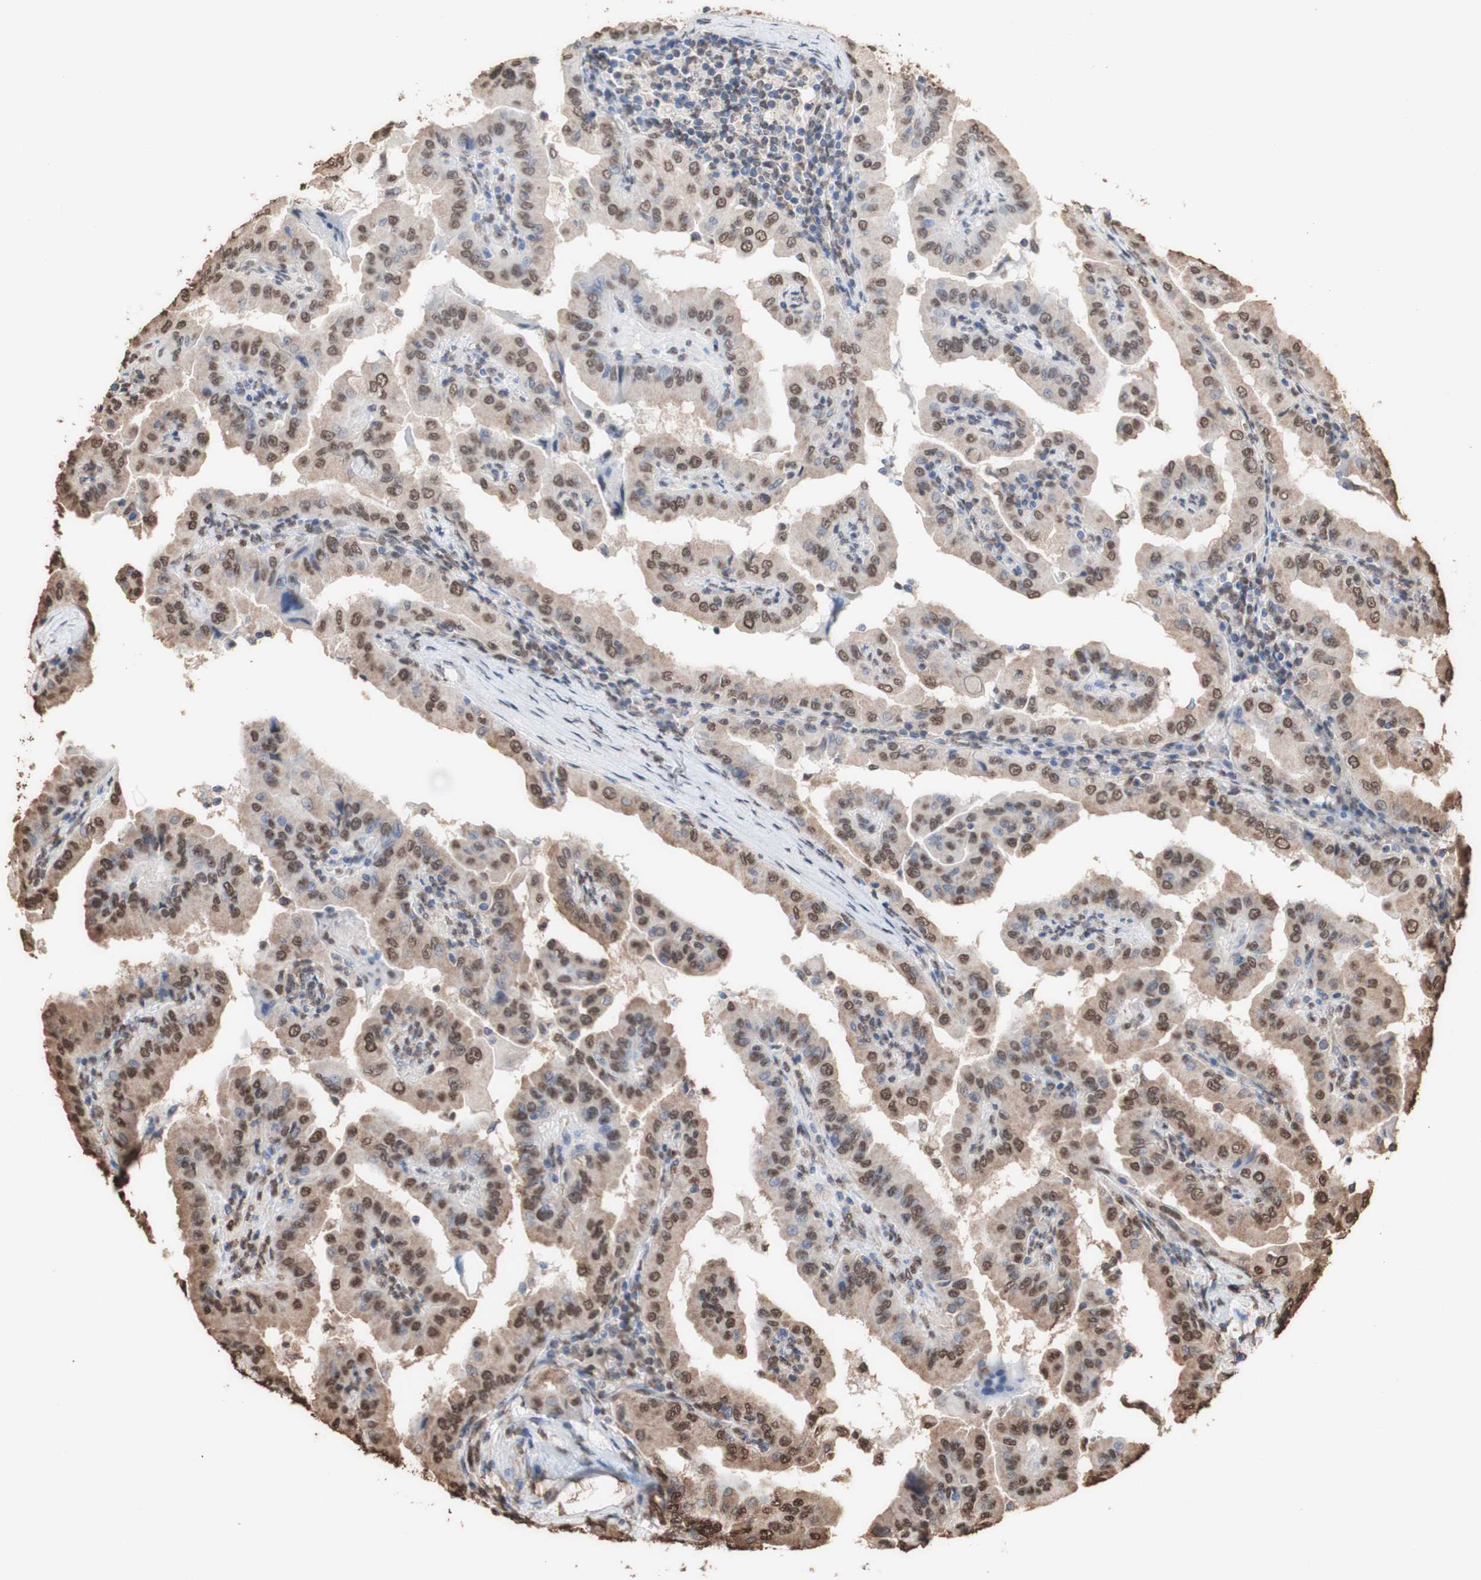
{"staining": {"intensity": "strong", "quantity": ">75%", "location": "cytoplasmic/membranous,nuclear"}, "tissue": "thyroid cancer", "cell_type": "Tumor cells", "image_type": "cancer", "snomed": [{"axis": "morphology", "description": "Papillary adenocarcinoma, NOS"}, {"axis": "topography", "description": "Thyroid gland"}], "caption": "IHC of papillary adenocarcinoma (thyroid) demonstrates high levels of strong cytoplasmic/membranous and nuclear positivity in approximately >75% of tumor cells. (DAB = brown stain, brightfield microscopy at high magnification).", "gene": "PIDD1", "patient": {"sex": "male", "age": 33}}